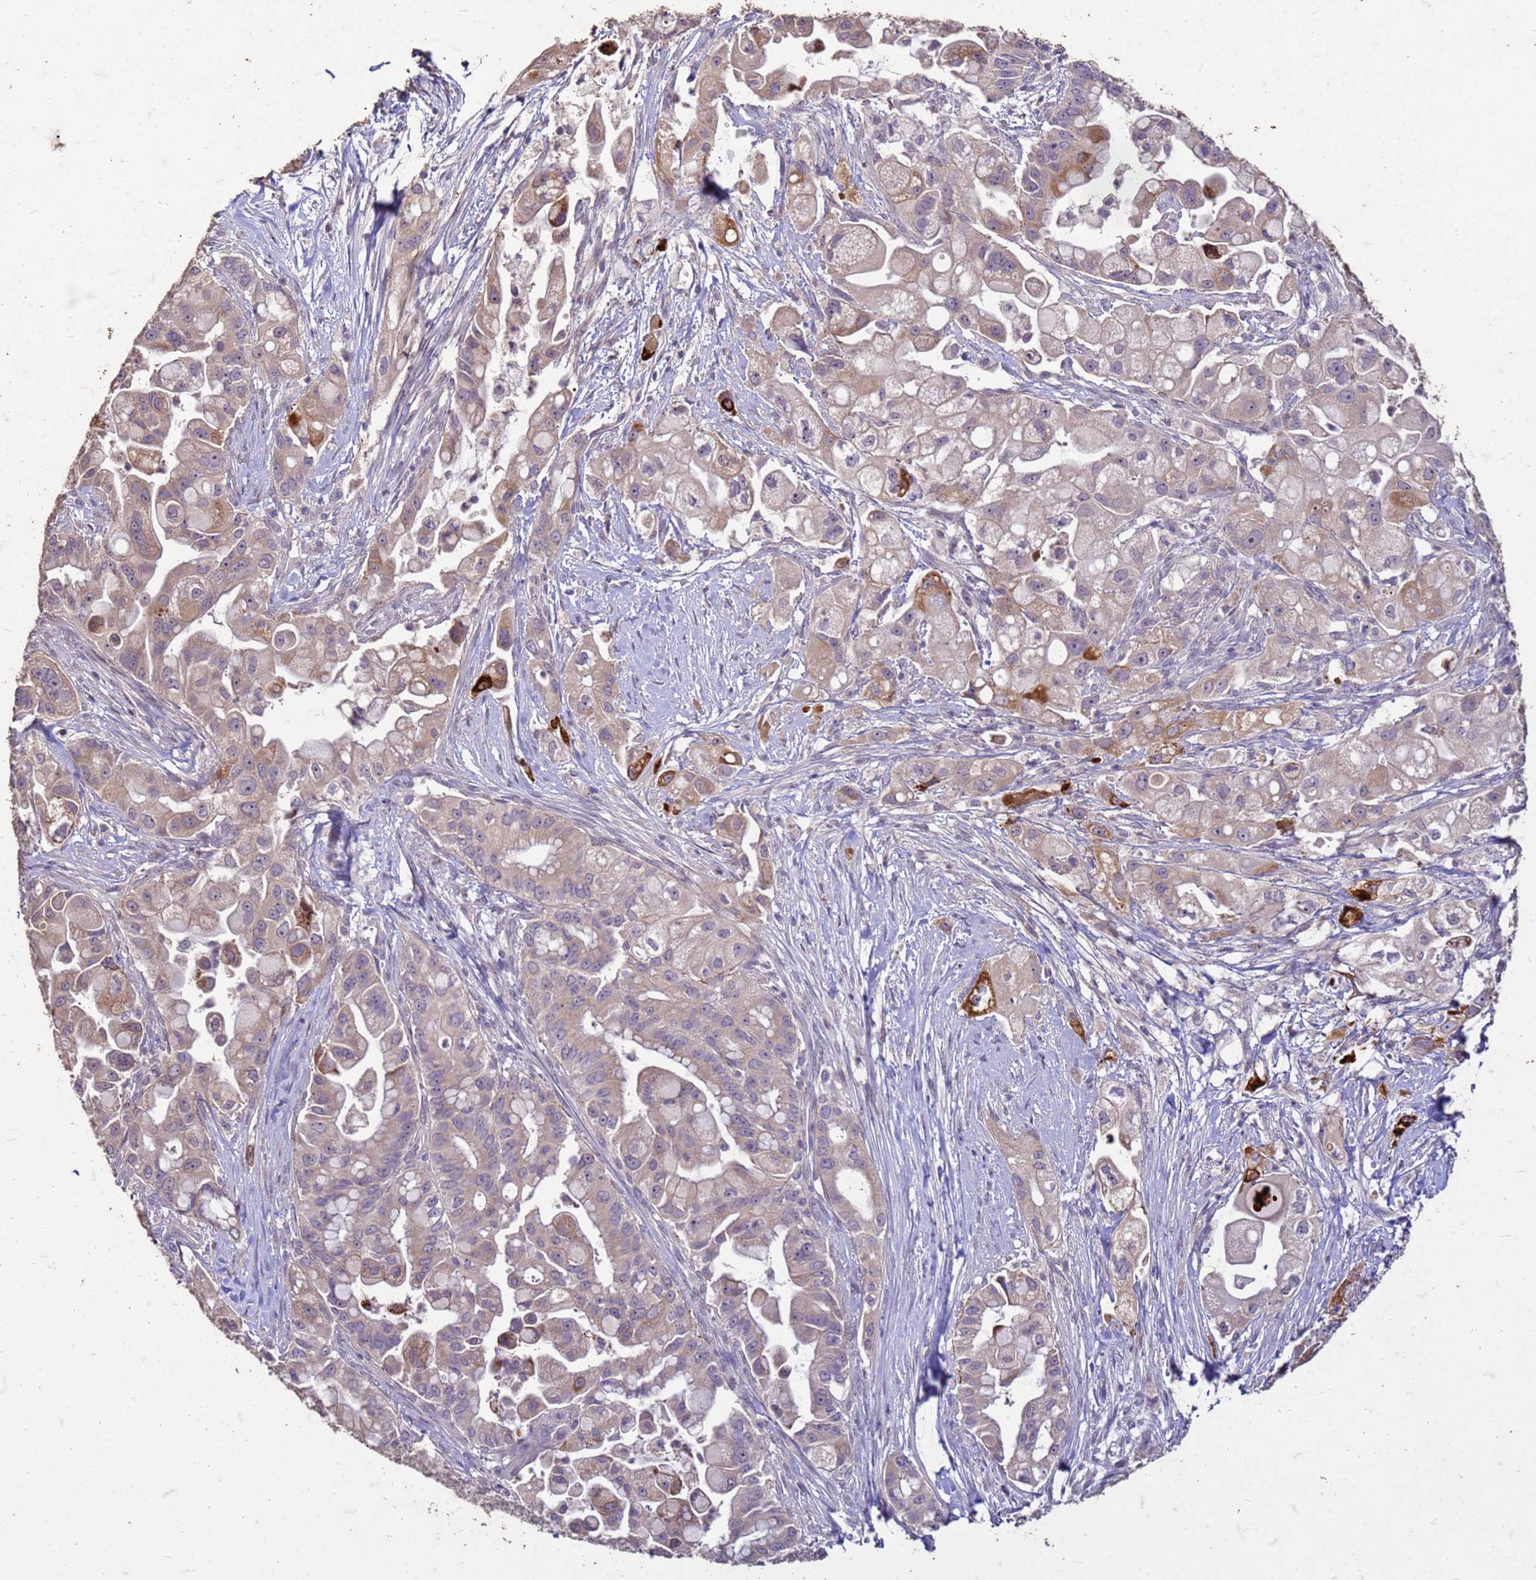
{"staining": {"intensity": "strong", "quantity": "<25%", "location": "cytoplasmic/membranous"}, "tissue": "pancreatic cancer", "cell_type": "Tumor cells", "image_type": "cancer", "snomed": [{"axis": "morphology", "description": "Adenocarcinoma, NOS"}, {"axis": "topography", "description": "Pancreas"}], "caption": "Brown immunohistochemical staining in pancreatic cancer exhibits strong cytoplasmic/membranous positivity in approximately <25% of tumor cells.", "gene": "FAM184B", "patient": {"sex": "male", "age": 68}}